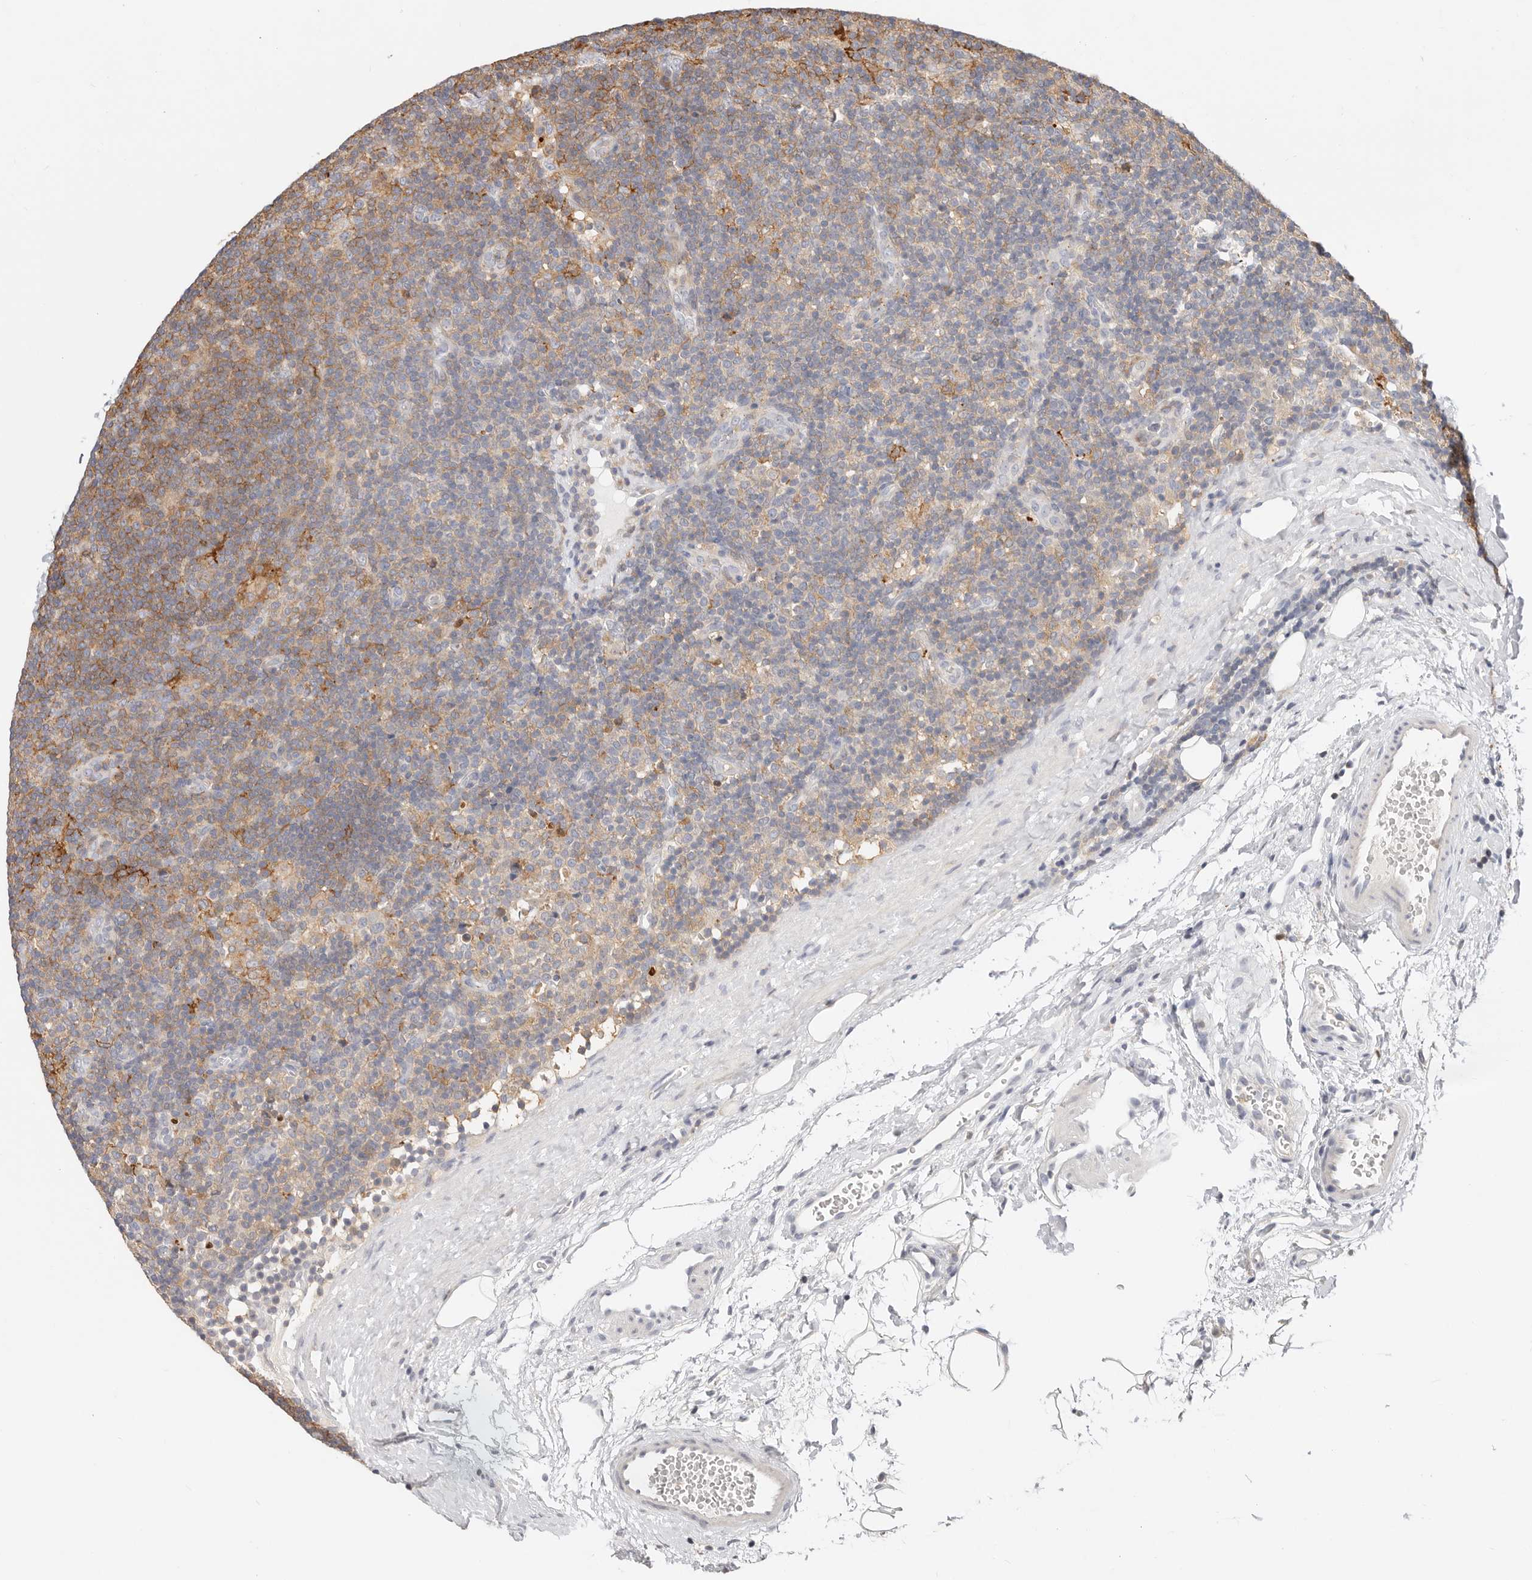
{"staining": {"intensity": "negative", "quantity": "none", "location": "none"}, "tissue": "lymphoma", "cell_type": "Tumor cells", "image_type": "cancer", "snomed": [{"axis": "morphology", "description": "Hodgkin's disease, NOS"}, {"axis": "topography", "description": "Lymph node"}], "caption": "Micrograph shows no significant protein staining in tumor cells of Hodgkin's disease.", "gene": "TMEM63B", "patient": {"sex": "female", "age": 57}}